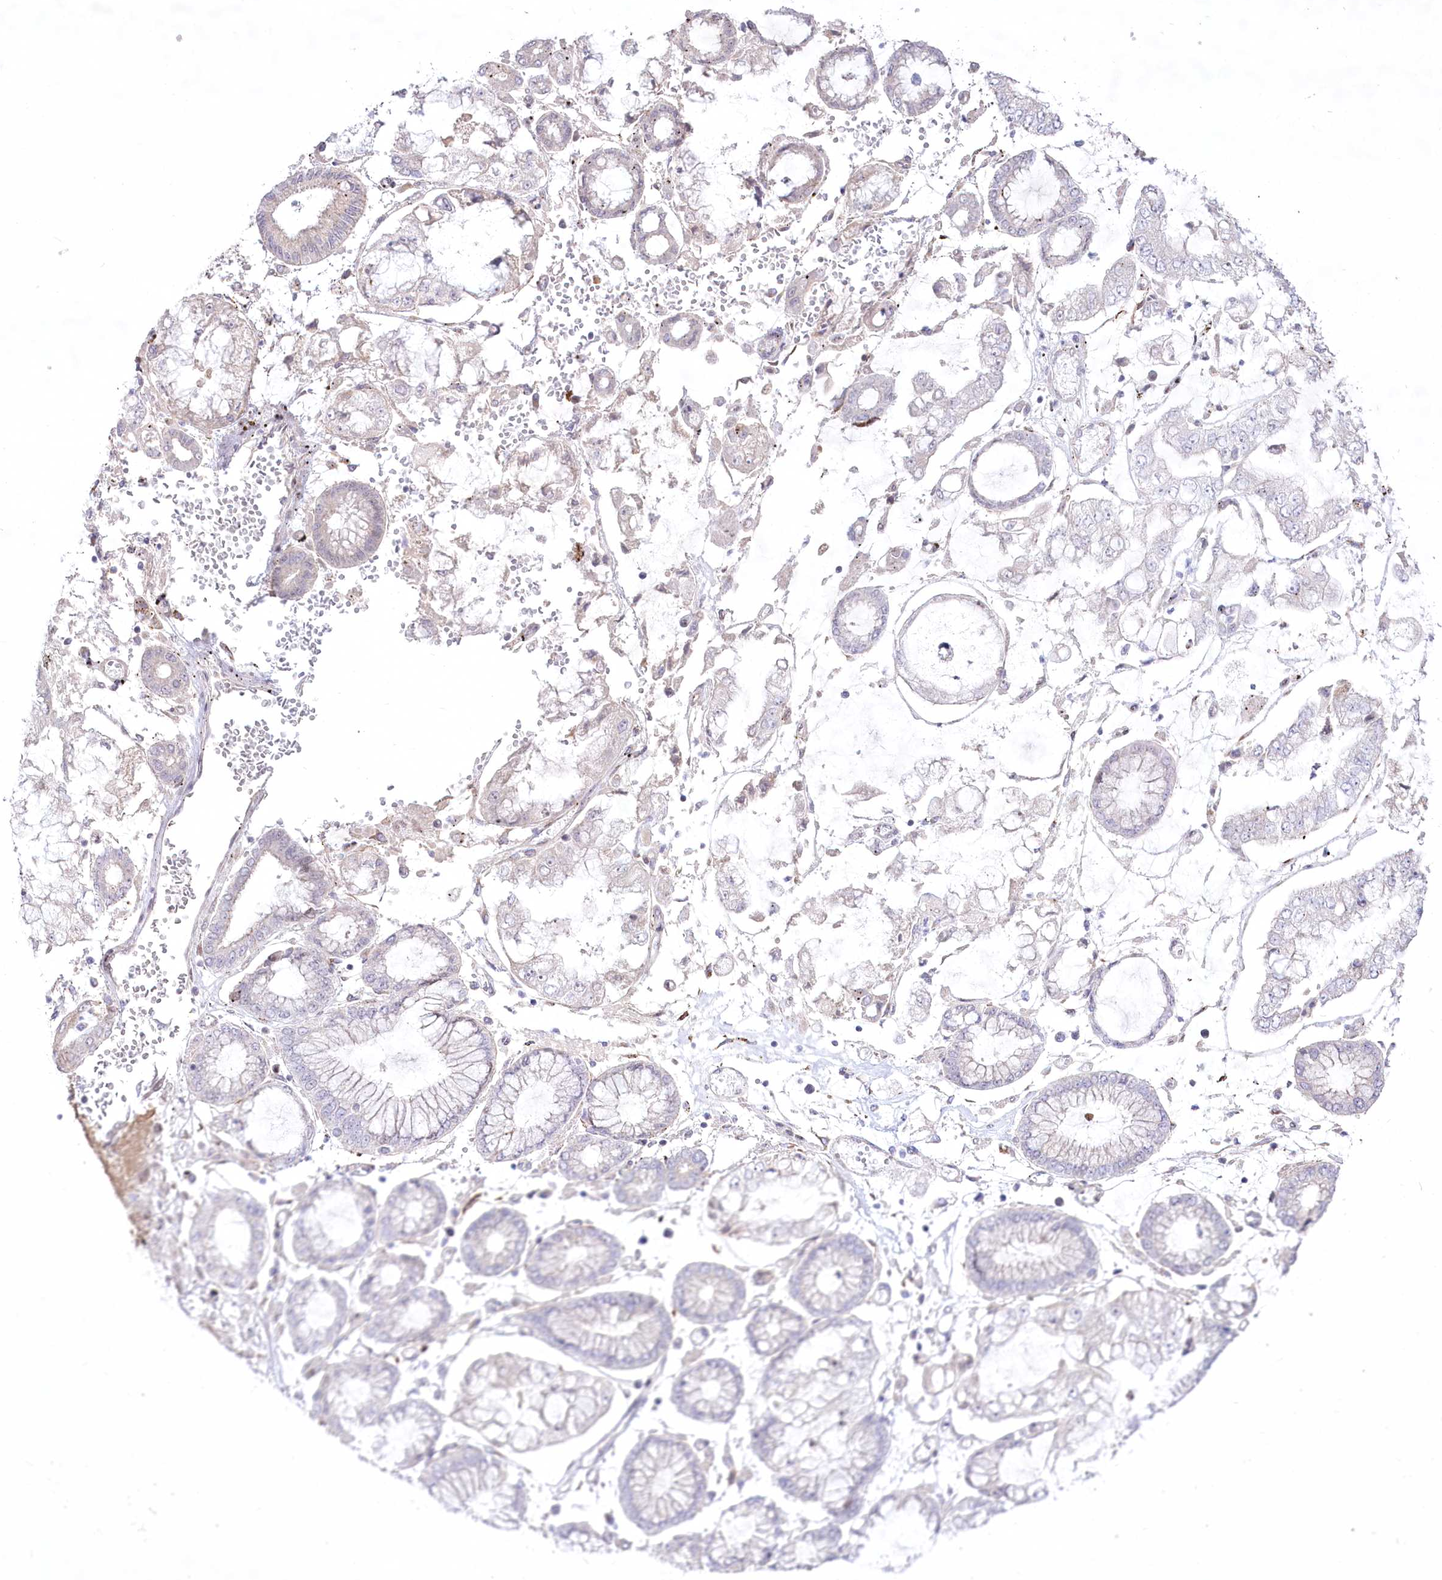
{"staining": {"intensity": "negative", "quantity": "none", "location": "none"}, "tissue": "stomach cancer", "cell_type": "Tumor cells", "image_type": "cancer", "snomed": [{"axis": "morphology", "description": "Adenocarcinoma, NOS"}, {"axis": "topography", "description": "Stomach"}], "caption": "This is an immunohistochemistry (IHC) micrograph of stomach cancer (adenocarcinoma). There is no positivity in tumor cells.", "gene": "CEP164", "patient": {"sex": "male", "age": 76}}